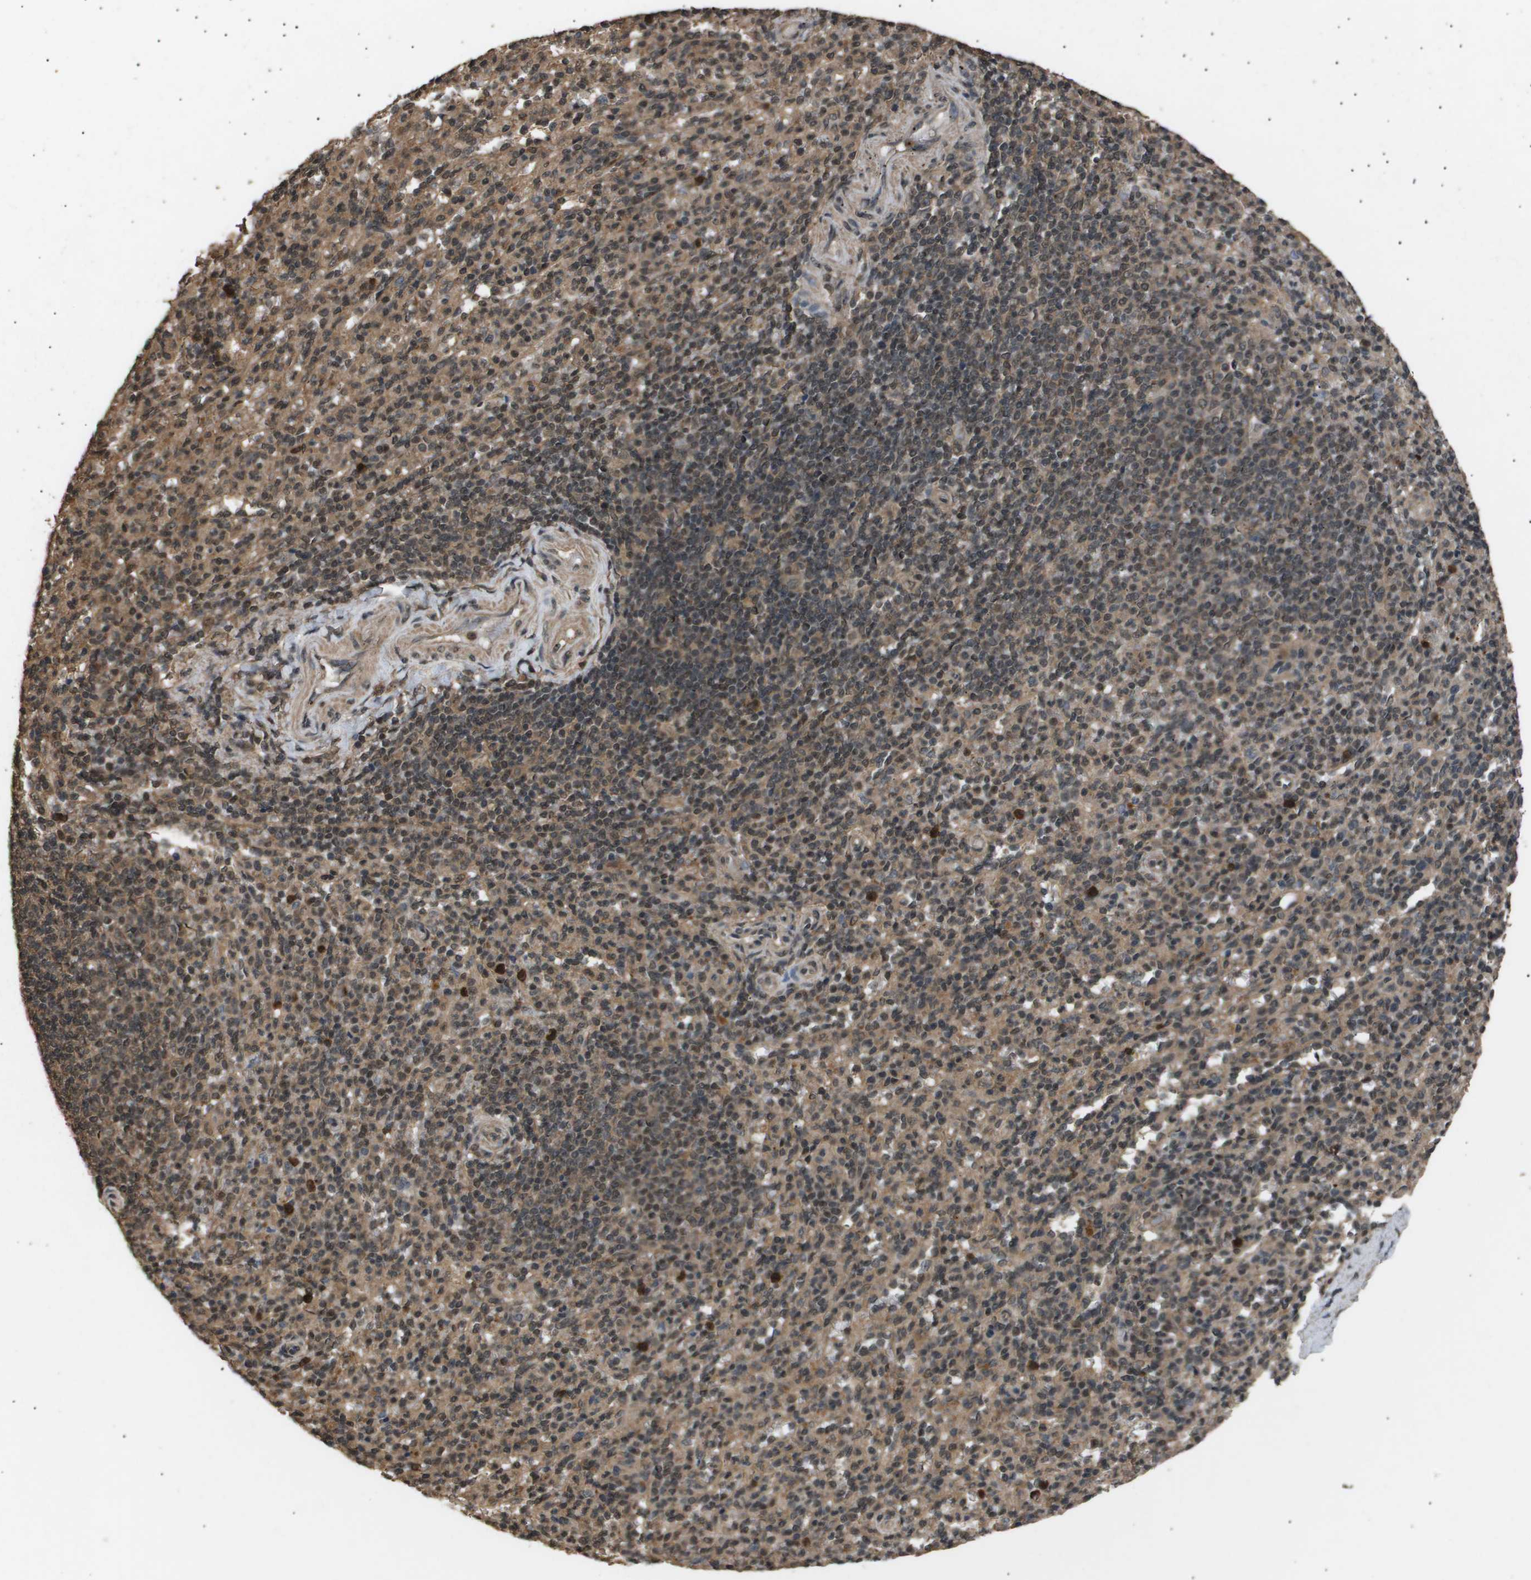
{"staining": {"intensity": "moderate", "quantity": ">75%", "location": "nuclear"}, "tissue": "spleen", "cell_type": "Cells in red pulp", "image_type": "normal", "snomed": [{"axis": "morphology", "description": "Normal tissue, NOS"}, {"axis": "topography", "description": "Spleen"}], "caption": "Protein analysis of unremarkable spleen displays moderate nuclear expression in about >75% of cells in red pulp. The protein is shown in brown color, while the nuclei are stained blue.", "gene": "ING1", "patient": {"sex": "male", "age": 36}}